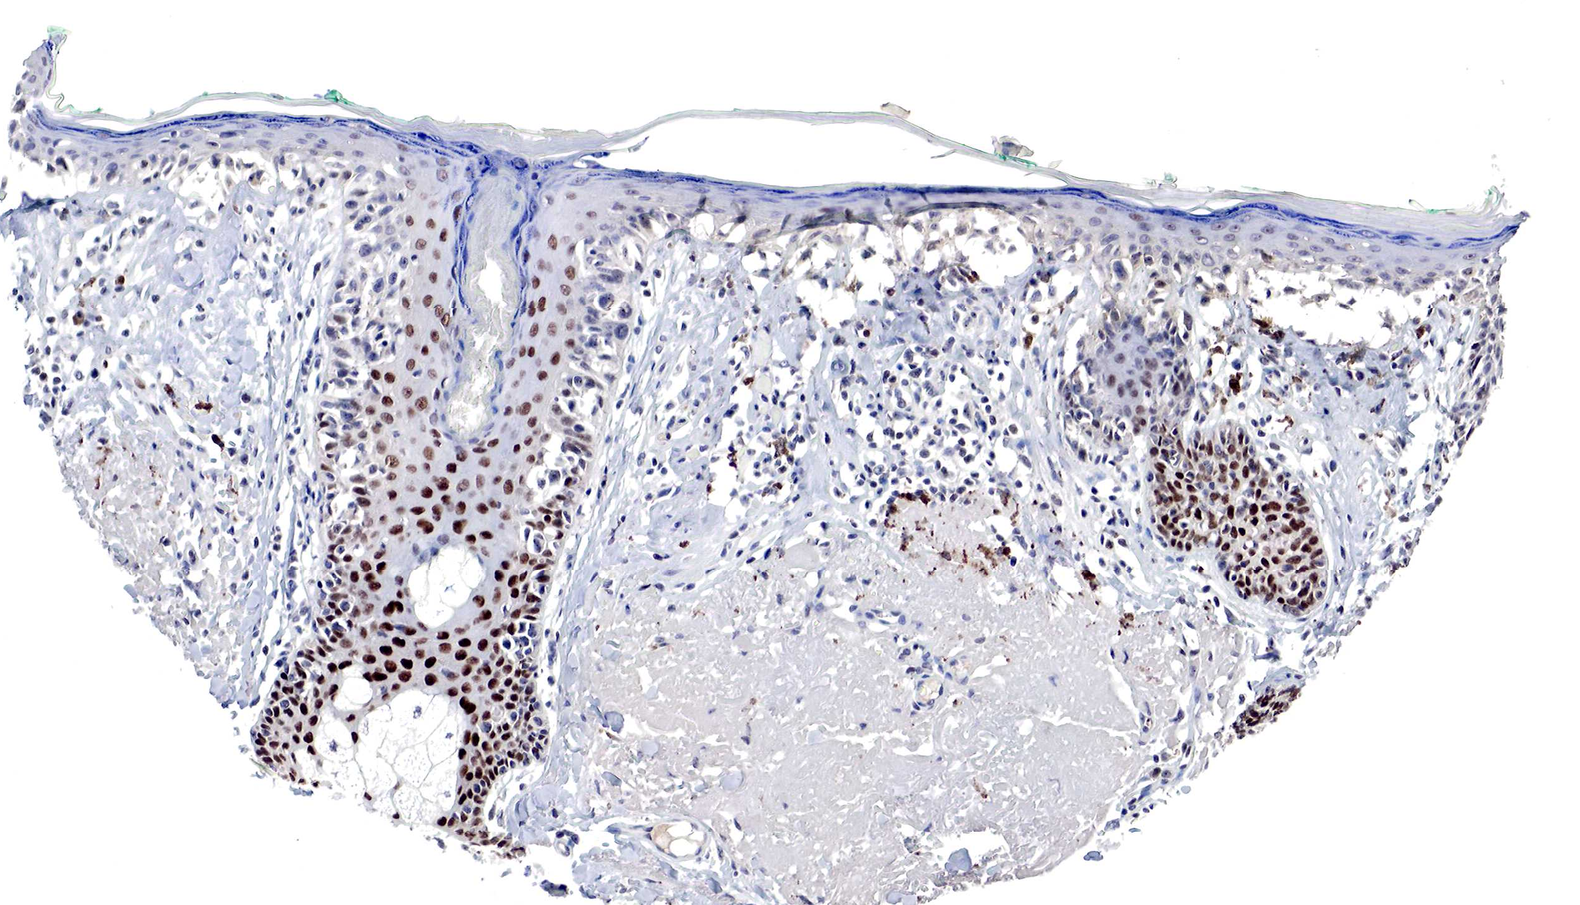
{"staining": {"intensity": "moderate", "quantity": "25%-75%", "location": "nuclear"}, "tissue": "melanoma", "cell_type": "Tumor cells", "image_type": "cancer", "snomed": [{"axis": "morphology", "description": "Malignant melanoma, NOS"}, {"axis": "topography", "description": "Skin"}], "caption": "About 25%-75% of tumor cells in human malignant melanoma display moderate nuclear protein positivity as visualized by brown immunohistochemical staining.", "gene": "DACH2", "patient": {"sex": "male", "age": 80}}